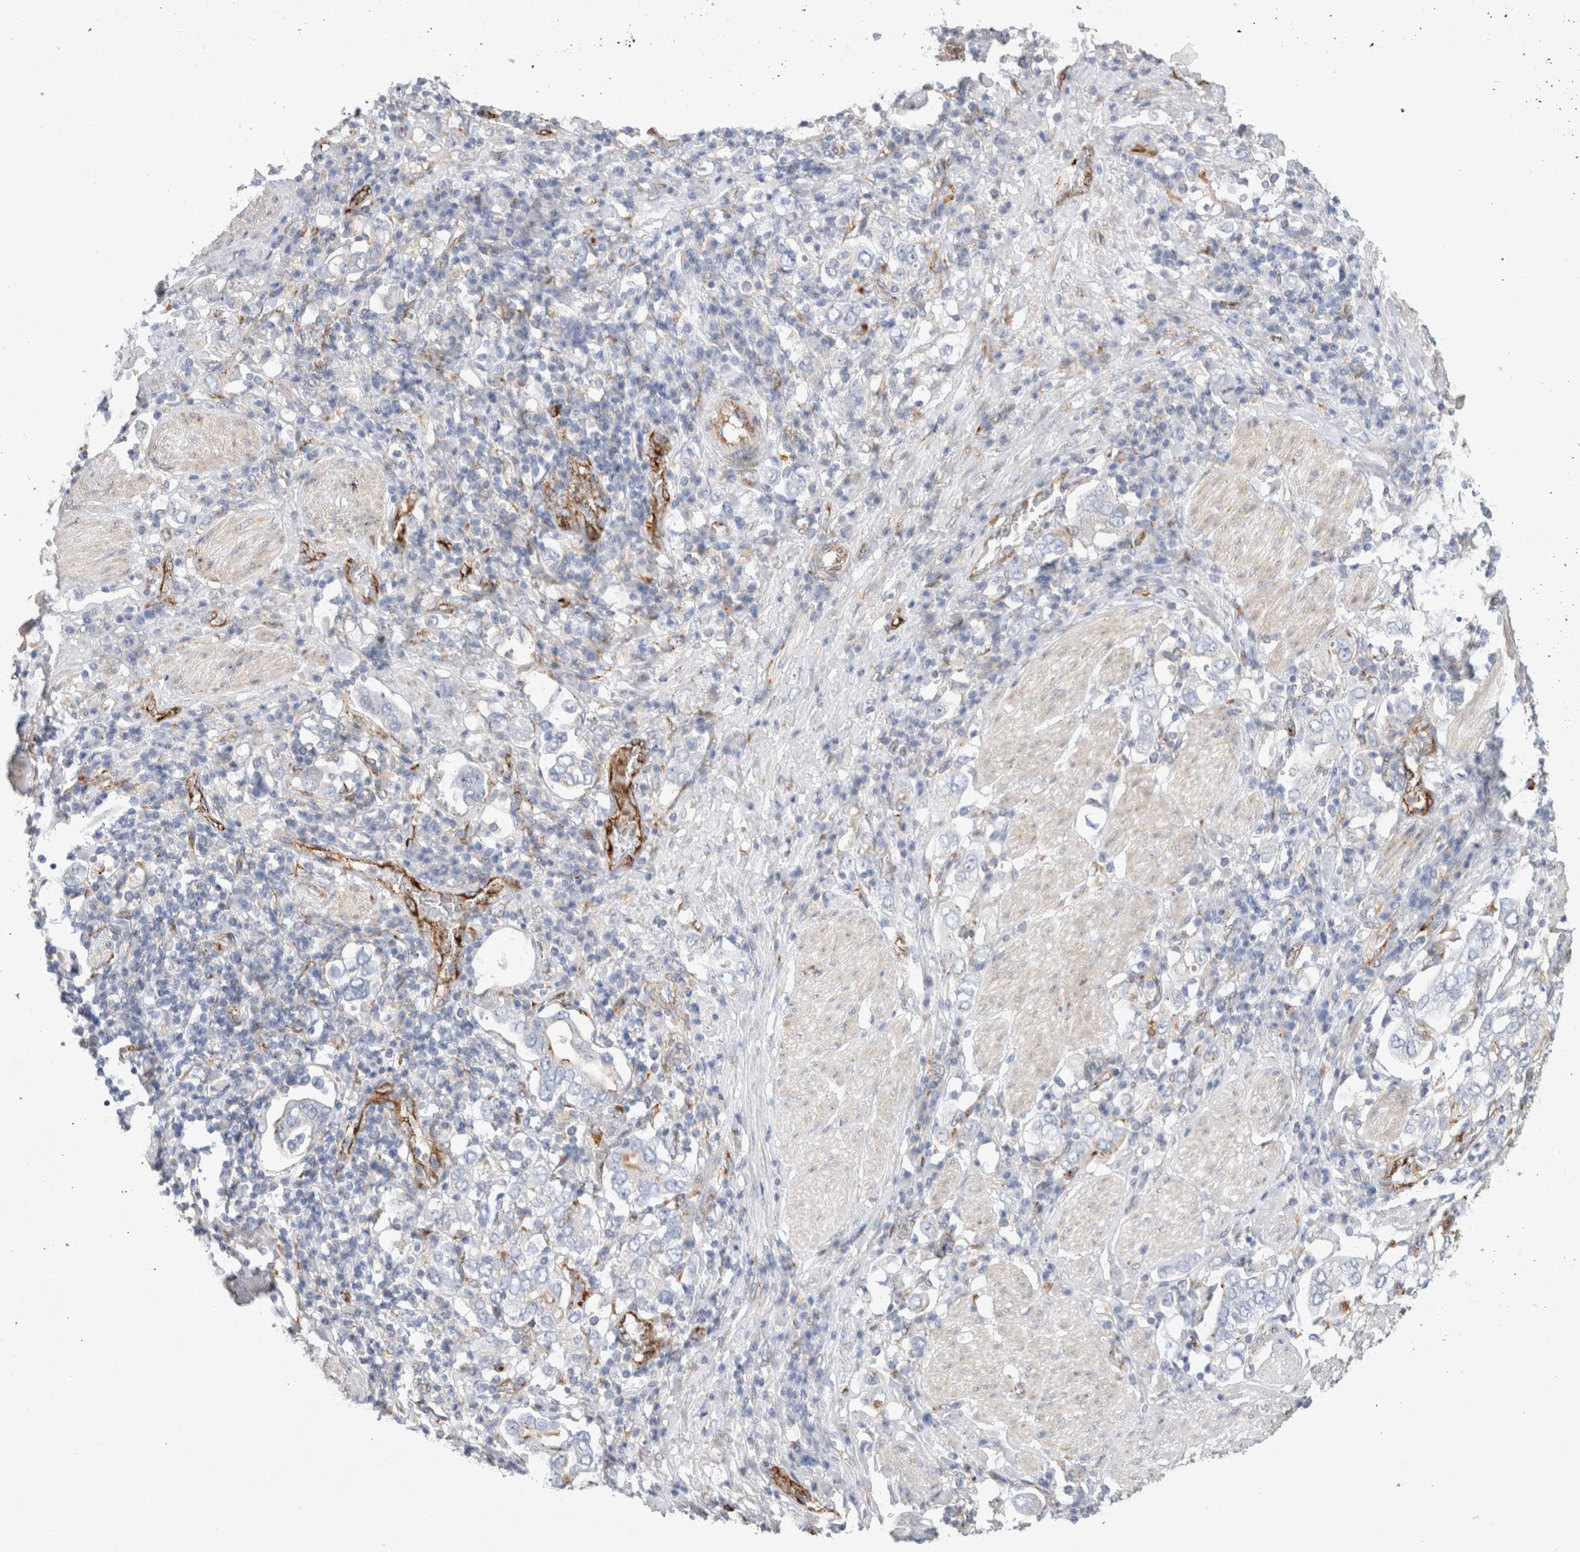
{"staining": {"intensity": "moderate", "quantity": "<25%", "location": "cytoplasmic/membranous"}, "tissue": "stomach cancer", "cell_type": "Tumor cells", "image_type": "cancer", "snomed": [{"axis": "morphology", "description": "Adenocarcinoma, NOS"}, {"axis": "topography", "description": "Stomach, upper"}], "caption": "Stomach cancer (adenocarcinoma) tissue shows moderate cytoplasmic/membranous staining in approximately <25% of tumor cells, visualized by immunohistochemistry.", "gene": "CNPY4", "patient": {"sex": "male", "age": 62}}